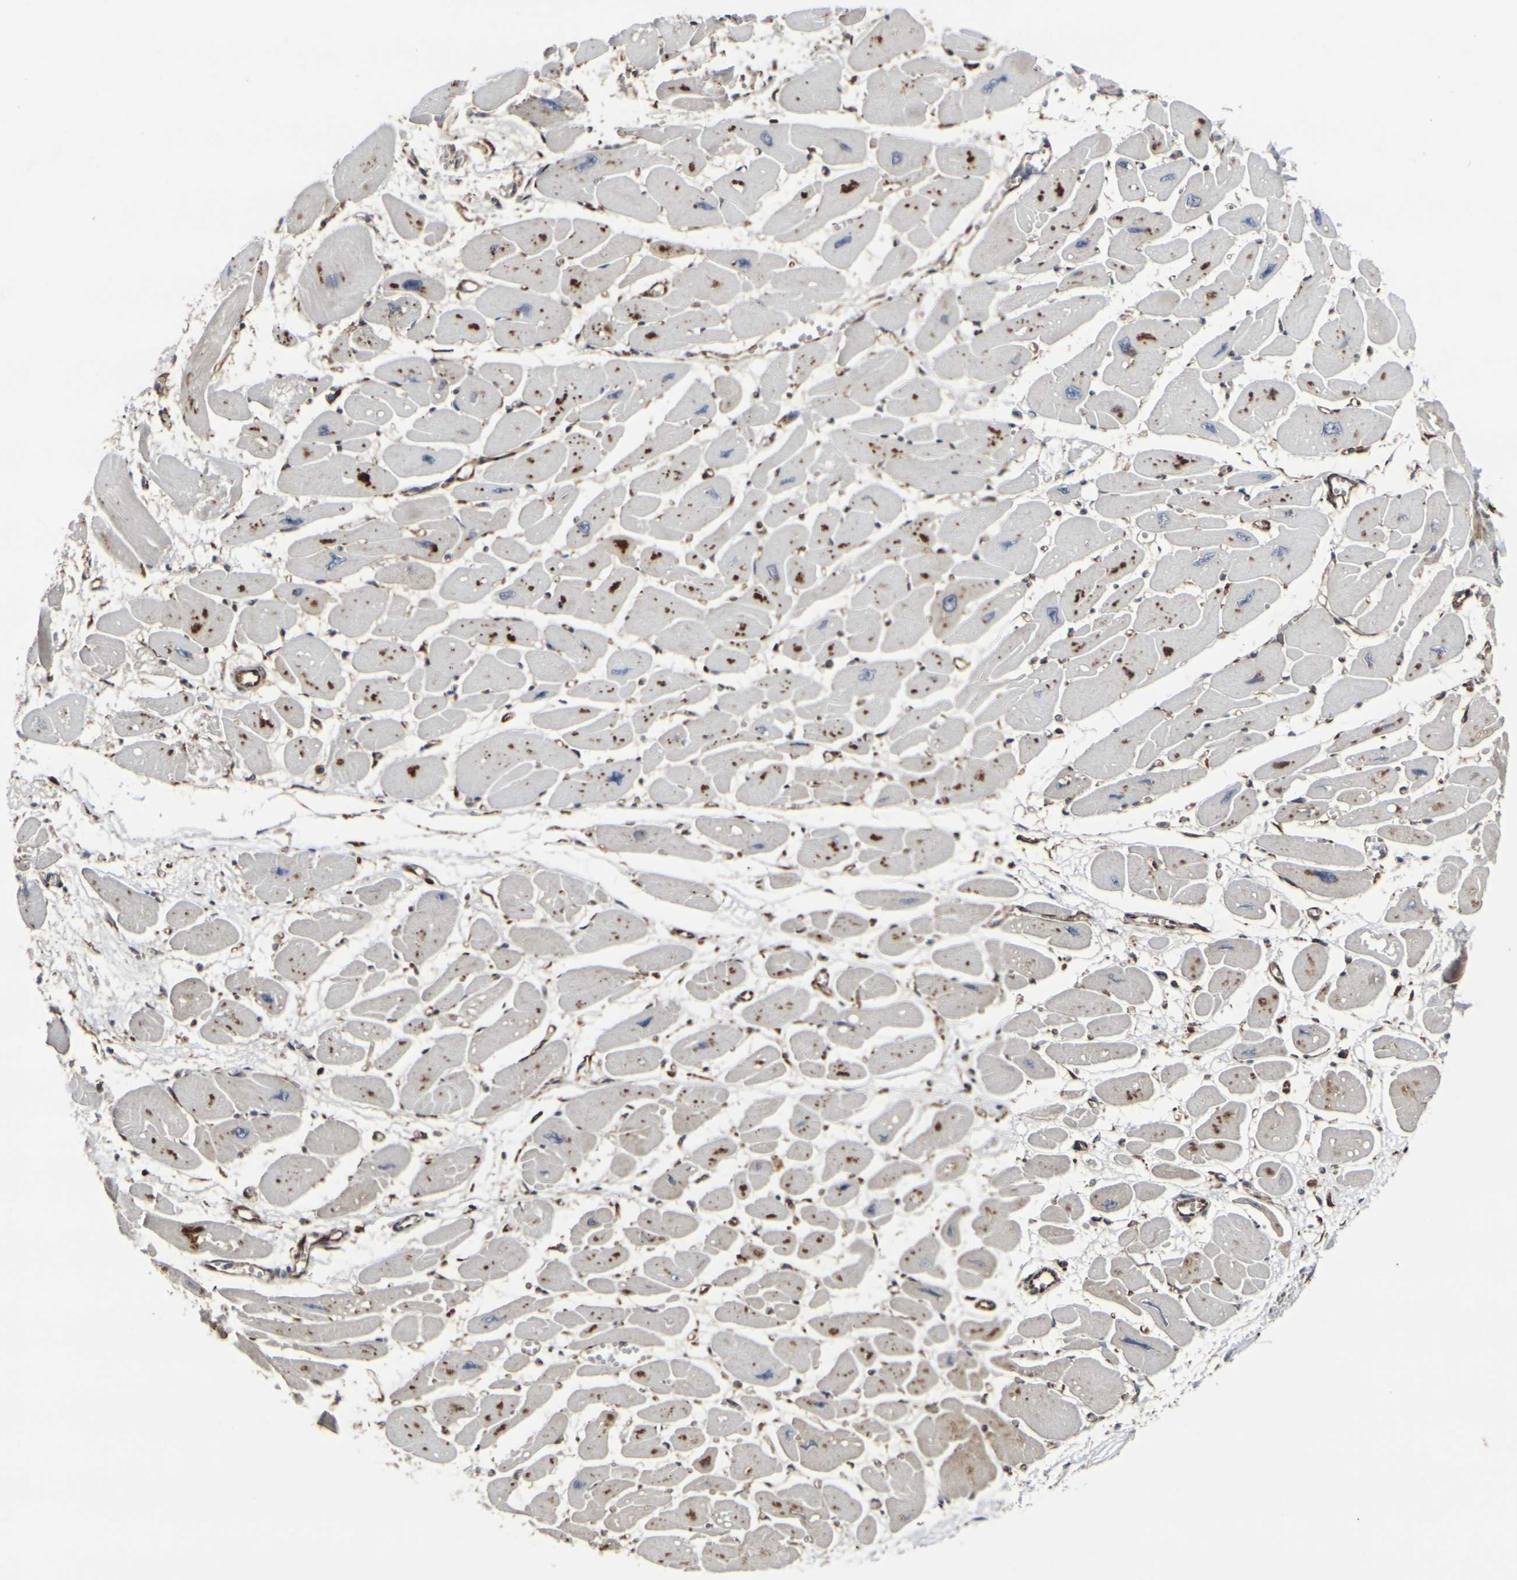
{"staining": {"intensity": "moderate", "quantity": ">75%", "location": "cytoplasmic/membranous"}, "tissue": "heart muscle", "cell_type": "Cardiomyocytes", "image_type": "normal", "snomed": [{"axis": "morphology", "description": "Normal tissue, NOS"}, {"axis": "topography", "description": "Heart"}], "caption": "Moderate cytoplasmic/membranous expression is seen in about >75% of cardiomyocytes in benign heart muscle.", "gene": "MARCHF2", "patient": {"sex": "female", "age": 54}}